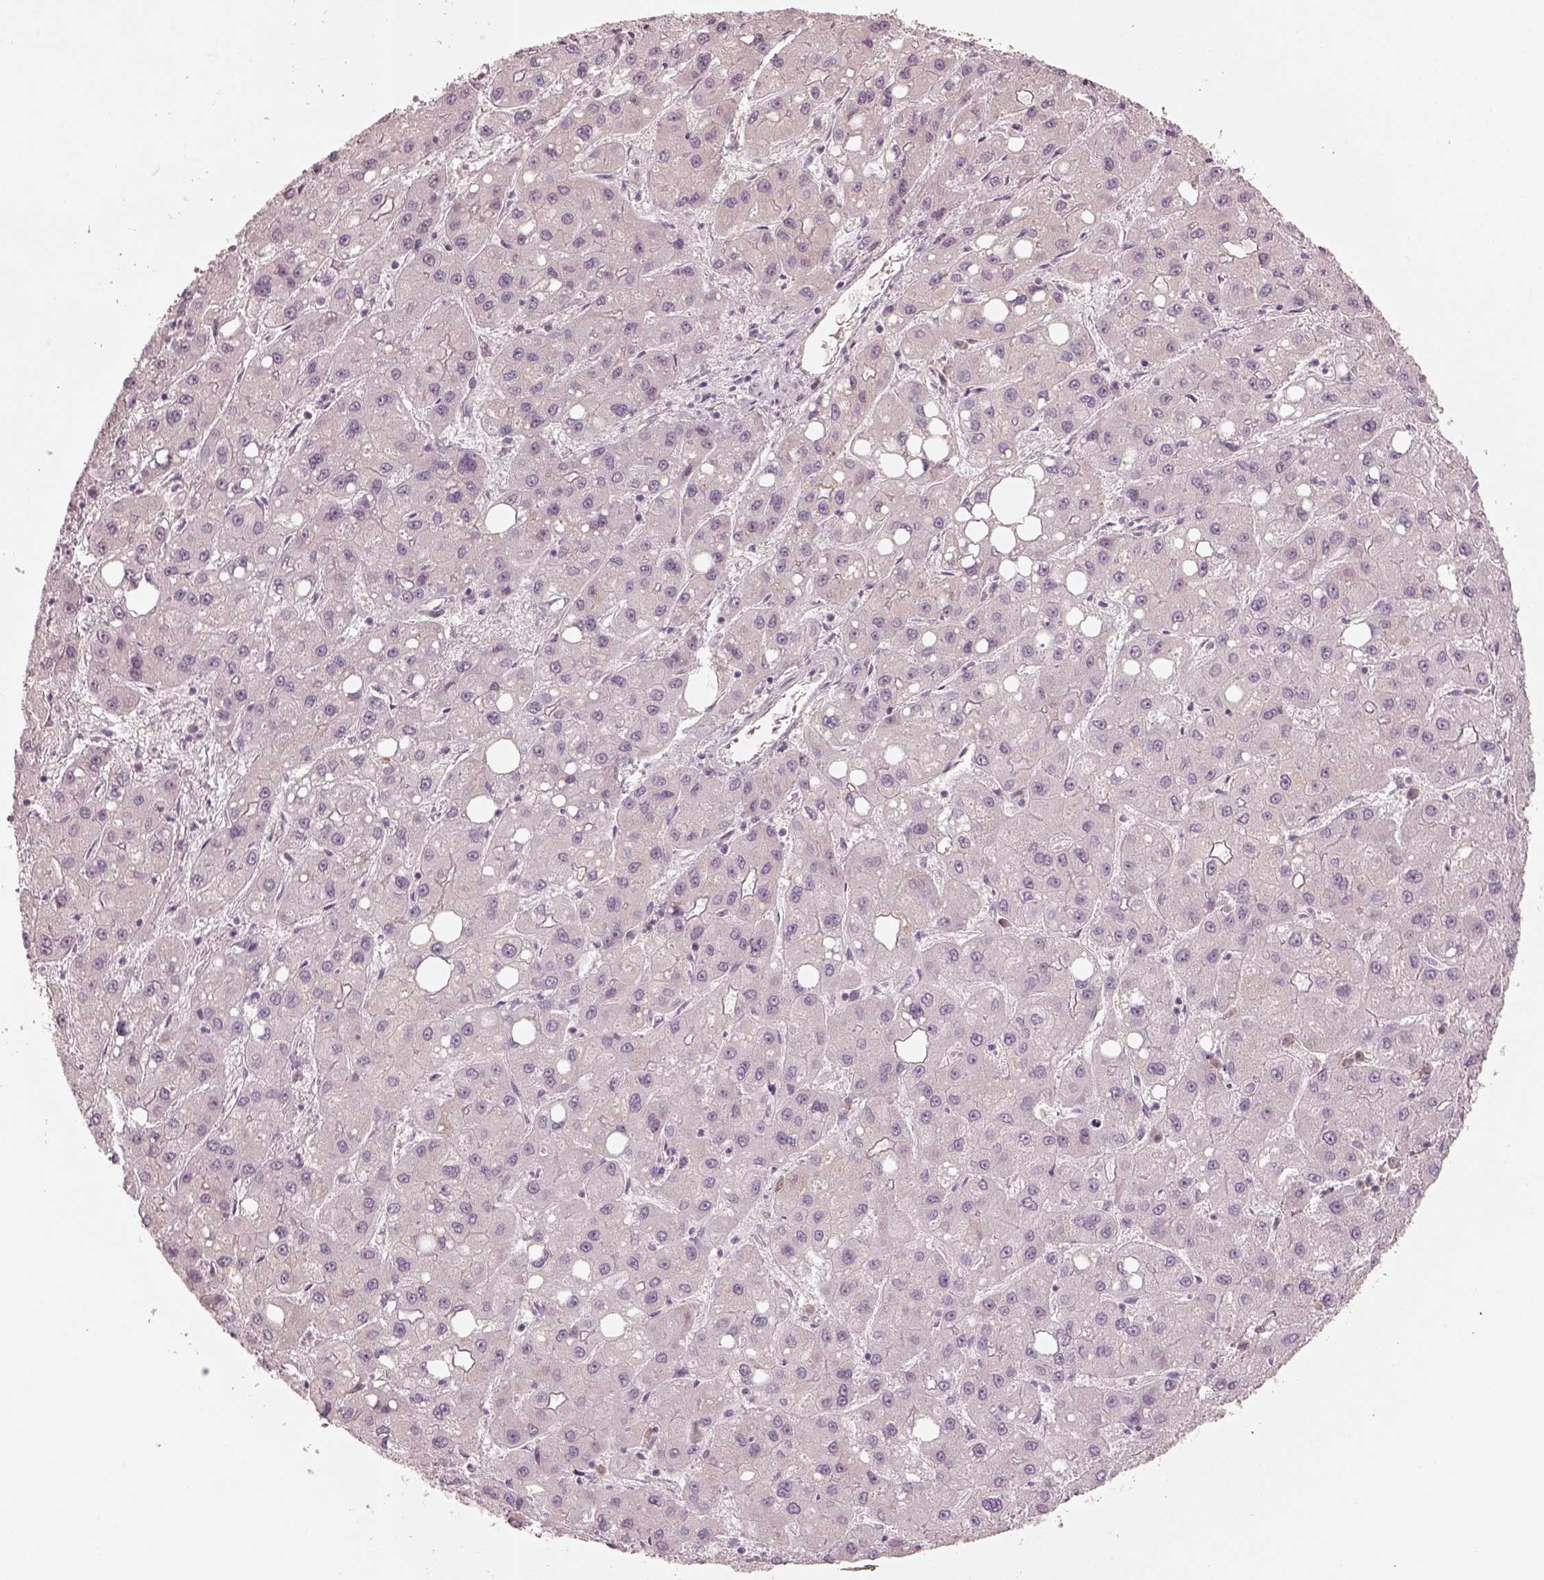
{"staining": {"intensity": "negative", "quantity": "none", "location": "none"}, "tissue": "liver cancer", "cell_type": "Tumor cells", "image_type": "cancer", "snomed": [{"axis": "morphology", "description": "Carcinoma, Hepatocellular, NOS"}, {"axis": "topography", "description": "Liver"}], "caption": "An immunohistochemistry (IHC) micrograph of liver hepatocellular carcinoma is shown. There is no staining in tumor cells of liver hepatocellular carcinoma.", "gene": "SPATA6L", "patient": {"sex": "male", "age": 73}}